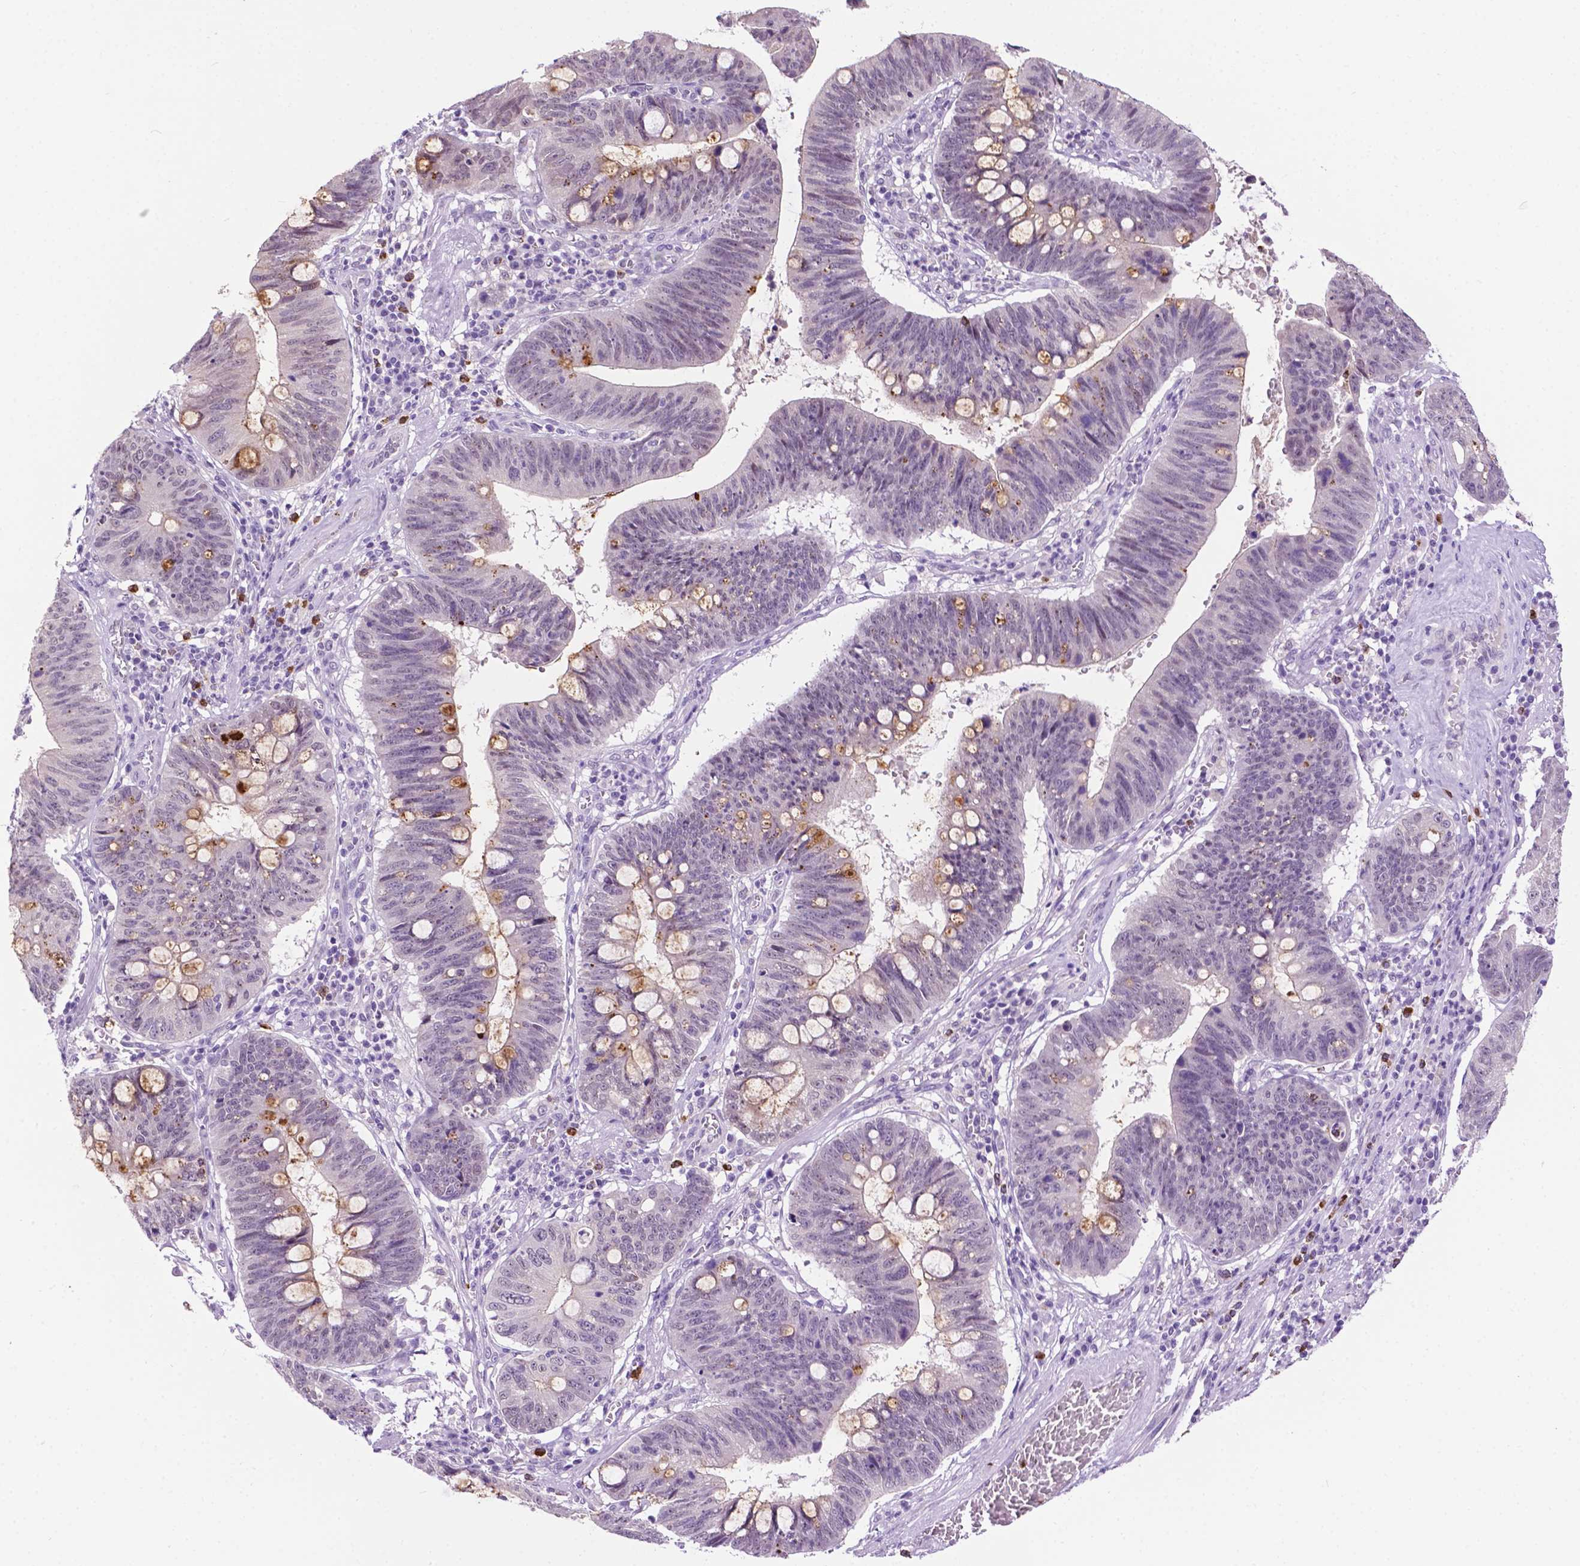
{"staining": {"intensity": "moderate", "quantity": "<25%", "location": "cytoplasmic/membranous"}, "tissue": "stomach cancer", "cell_type": "Tumor cells", "image_type": "cancer", "snomed": [{"axis": "morphology", "description": "Adenocarcinoma, NOS"}, {"axis": "topography", "description": "Stomach"}], "caption": "There is low levels of moderate cytoplasmic/membranous staining in tumor cells of stomach adenocarcinoma, as demonstrated by immunohistochemical staining (brown color).", "gene": "MMP27", "patient": {"sex": "male", "age": 59}}